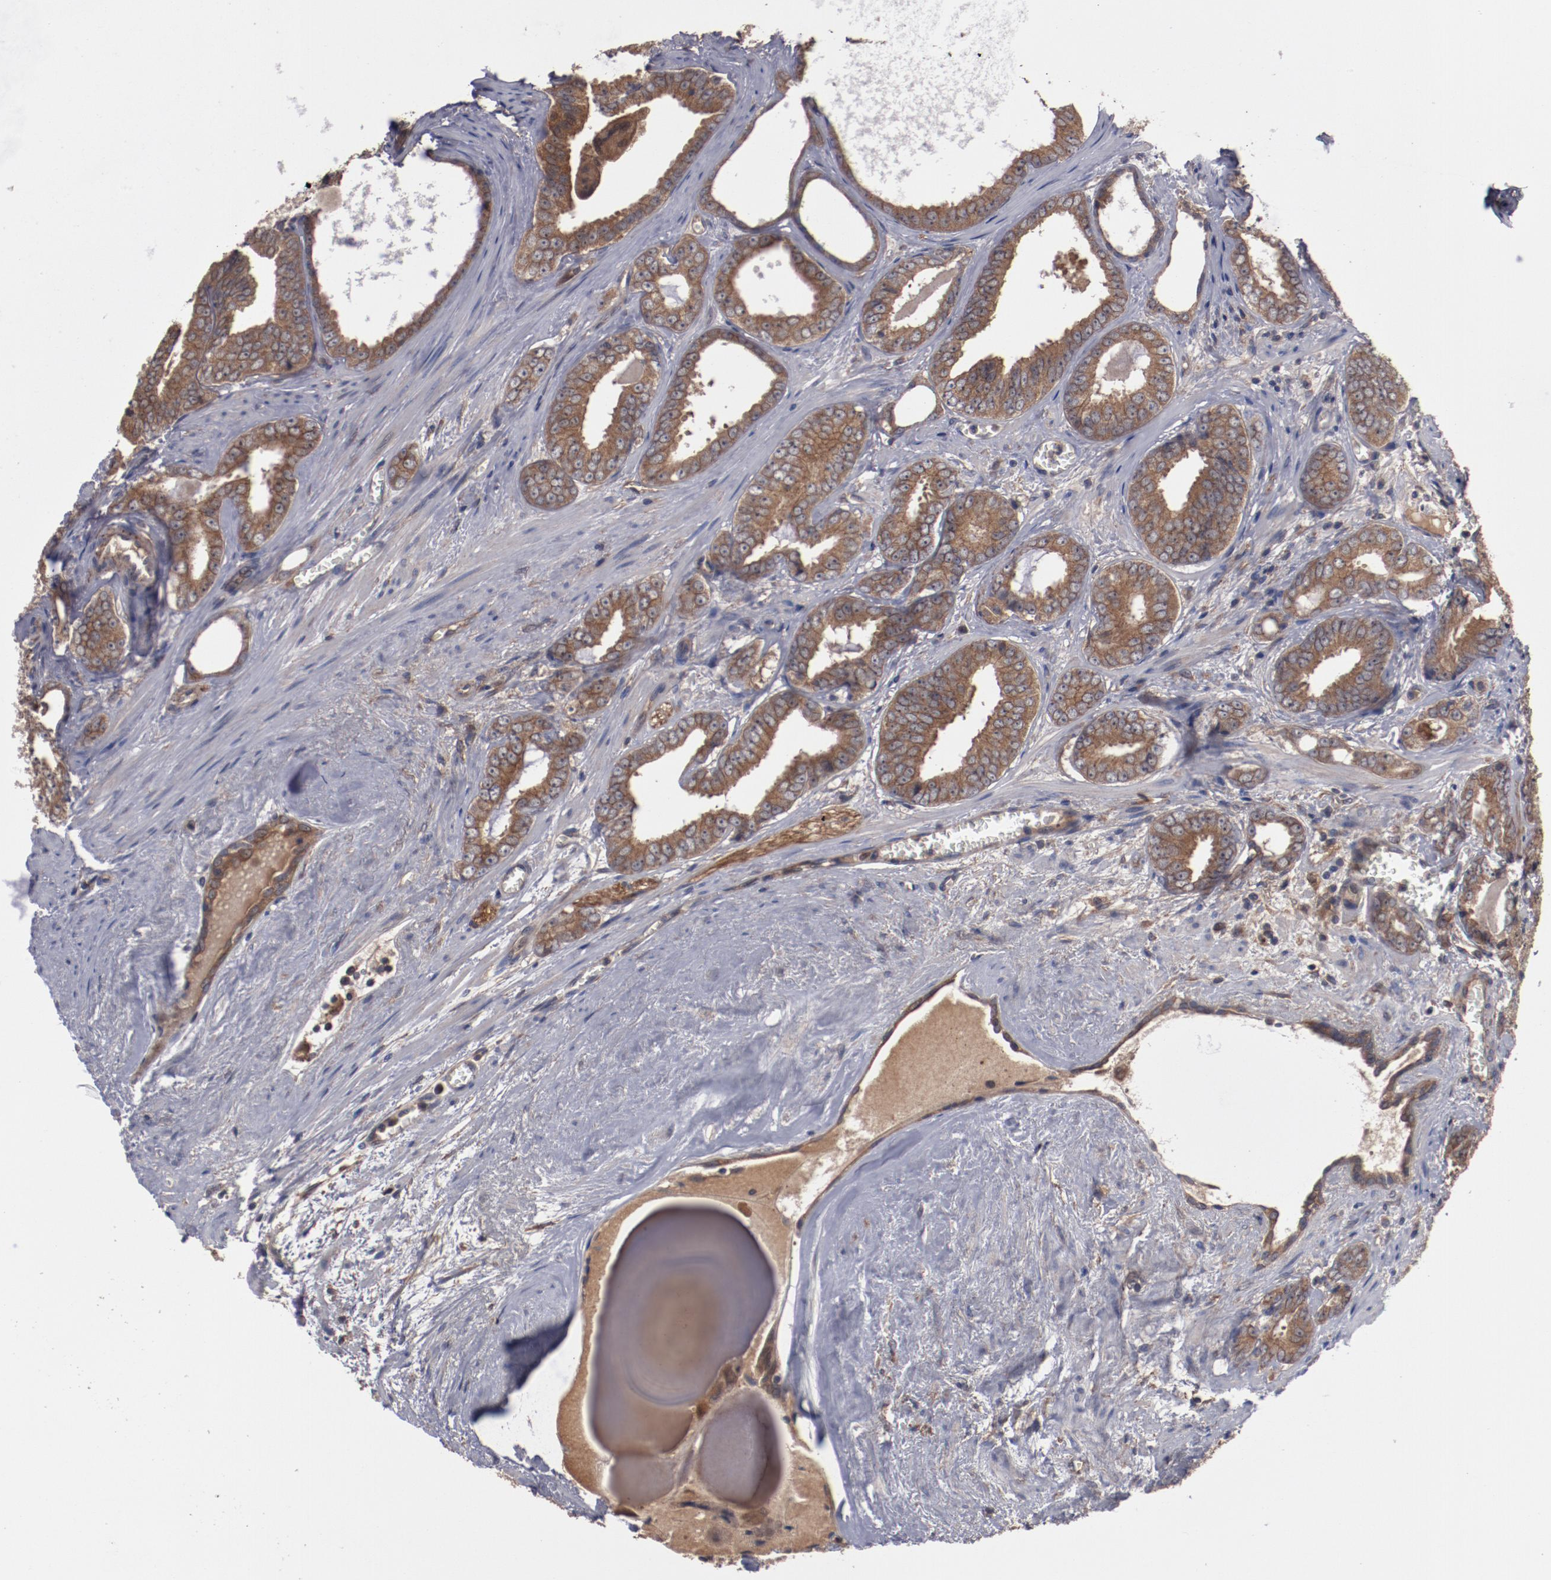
{"staining": {"intensity": "moderate", "quantity": ">75%", "location": "cytoplasmic/membranous"}, "tissue": "prostate cancer", "cell_type": "Tumor cells", "image_type": "cancer", "snomed": [{"axis": "morphology", "description": "Adenocarcinoma, Medium grade"}, {"axis": "topography", "description": "Prostate"}], "caption": "Prostate cancer was stained to show a protein in brown. There is medium levels of moderate cytoplasmic/membranous positivity in approximately >75% of tumor cells.", "gene": "DNAAF2", "patient": {"sex": "male", "age": 79}}